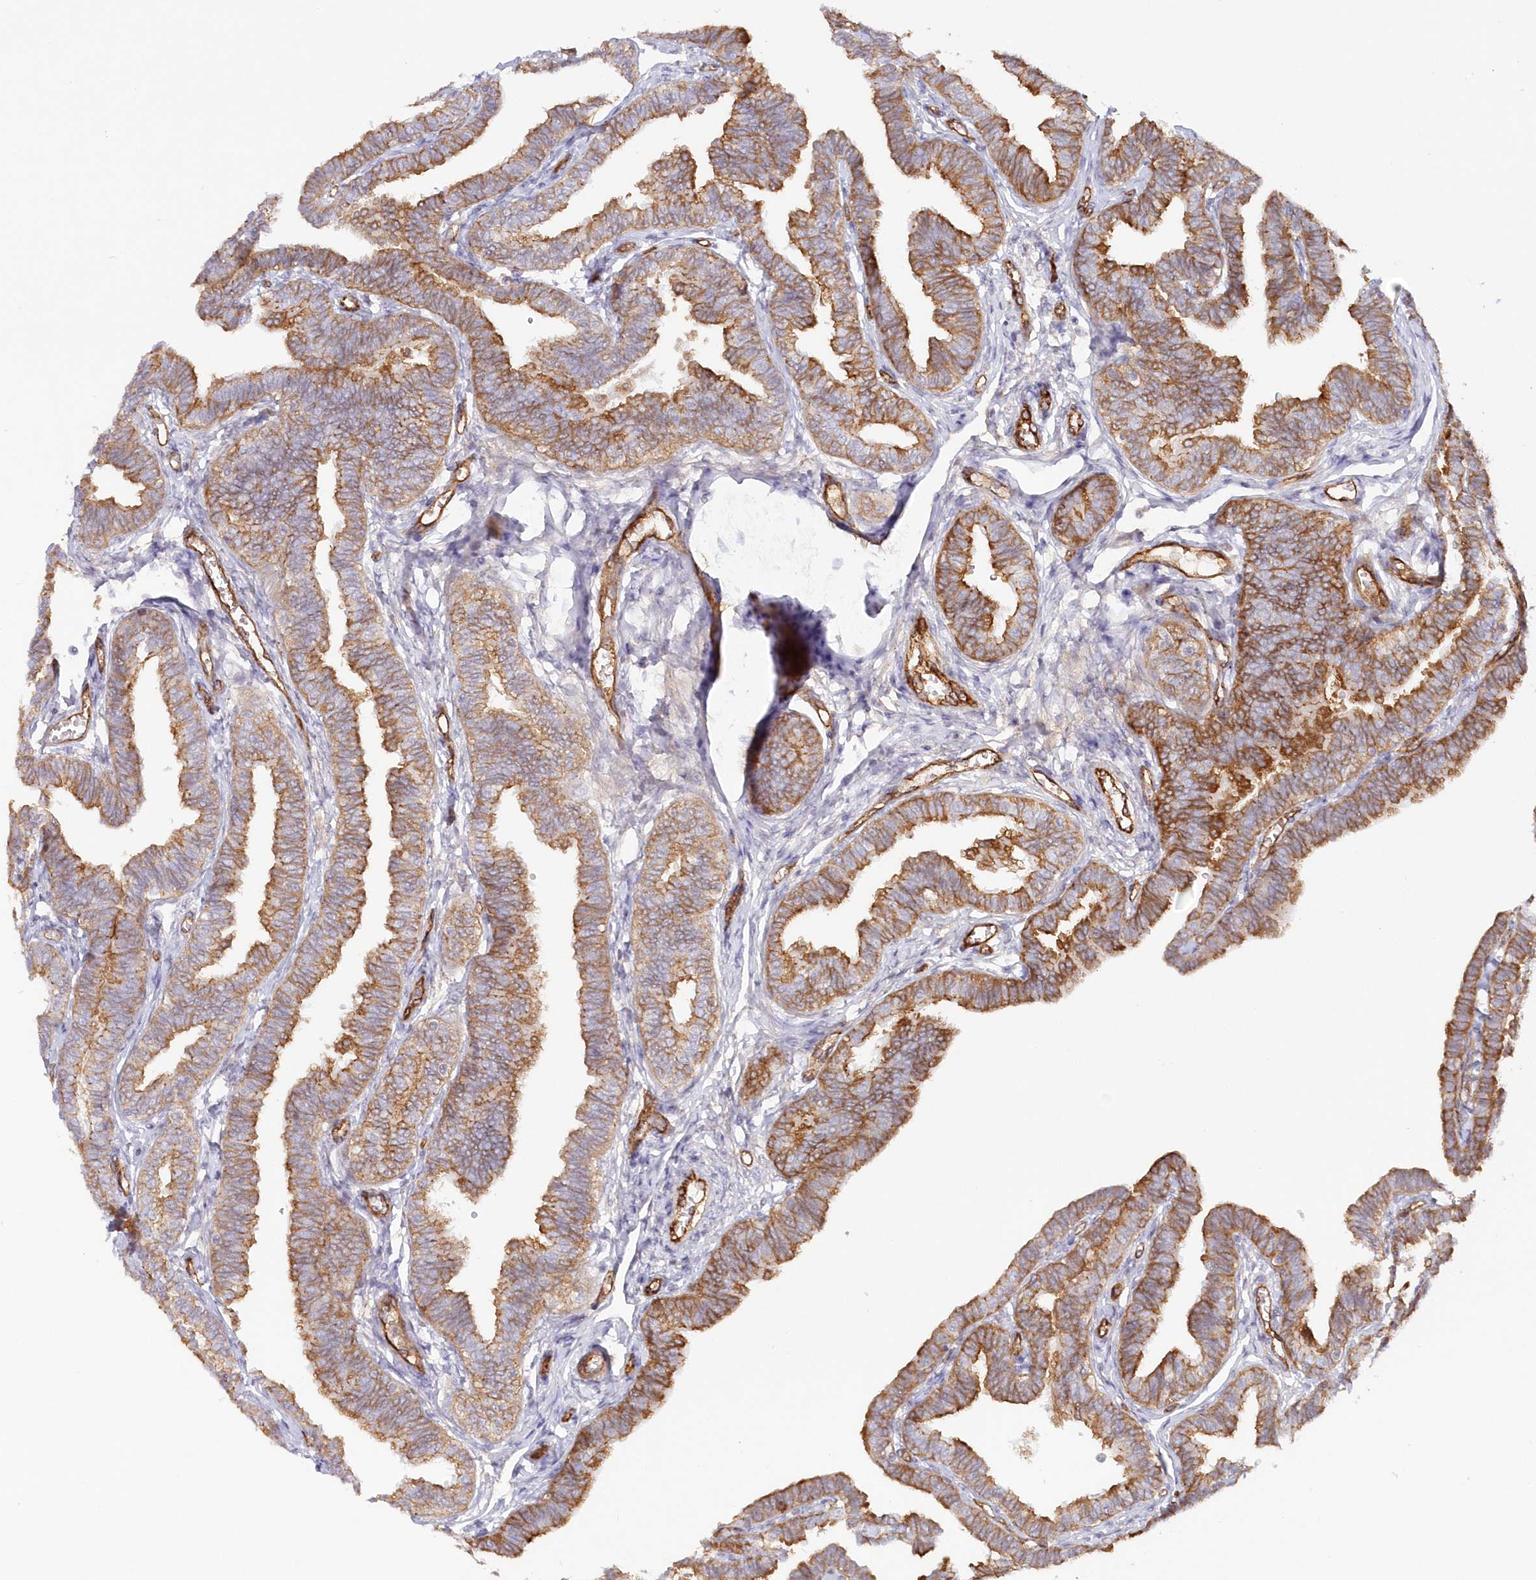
{"staining": {"intensity": "moderate", "quantity": ">75%", "location": "cytoplasmic/membranous"}, "tissue": "fallopian tube", "cell_type": "Glandular cells", "image_type": "normal", "snomed": [{"axis": "morphology", "description": "Normal tissue, NOS"}, {"axis": "topography", "description": "Fallopian tube"}, {"axis": "topography", "description": "Ovary"}], "caption": "Fallopian tube stained with DAB IHC exhibits medium levels of moderate cytoplasmic/membranous staining in approximately >75% of glandular cells.", "gene": "AFAP1L2", "patient": {"sex": "female", "age": 23}}